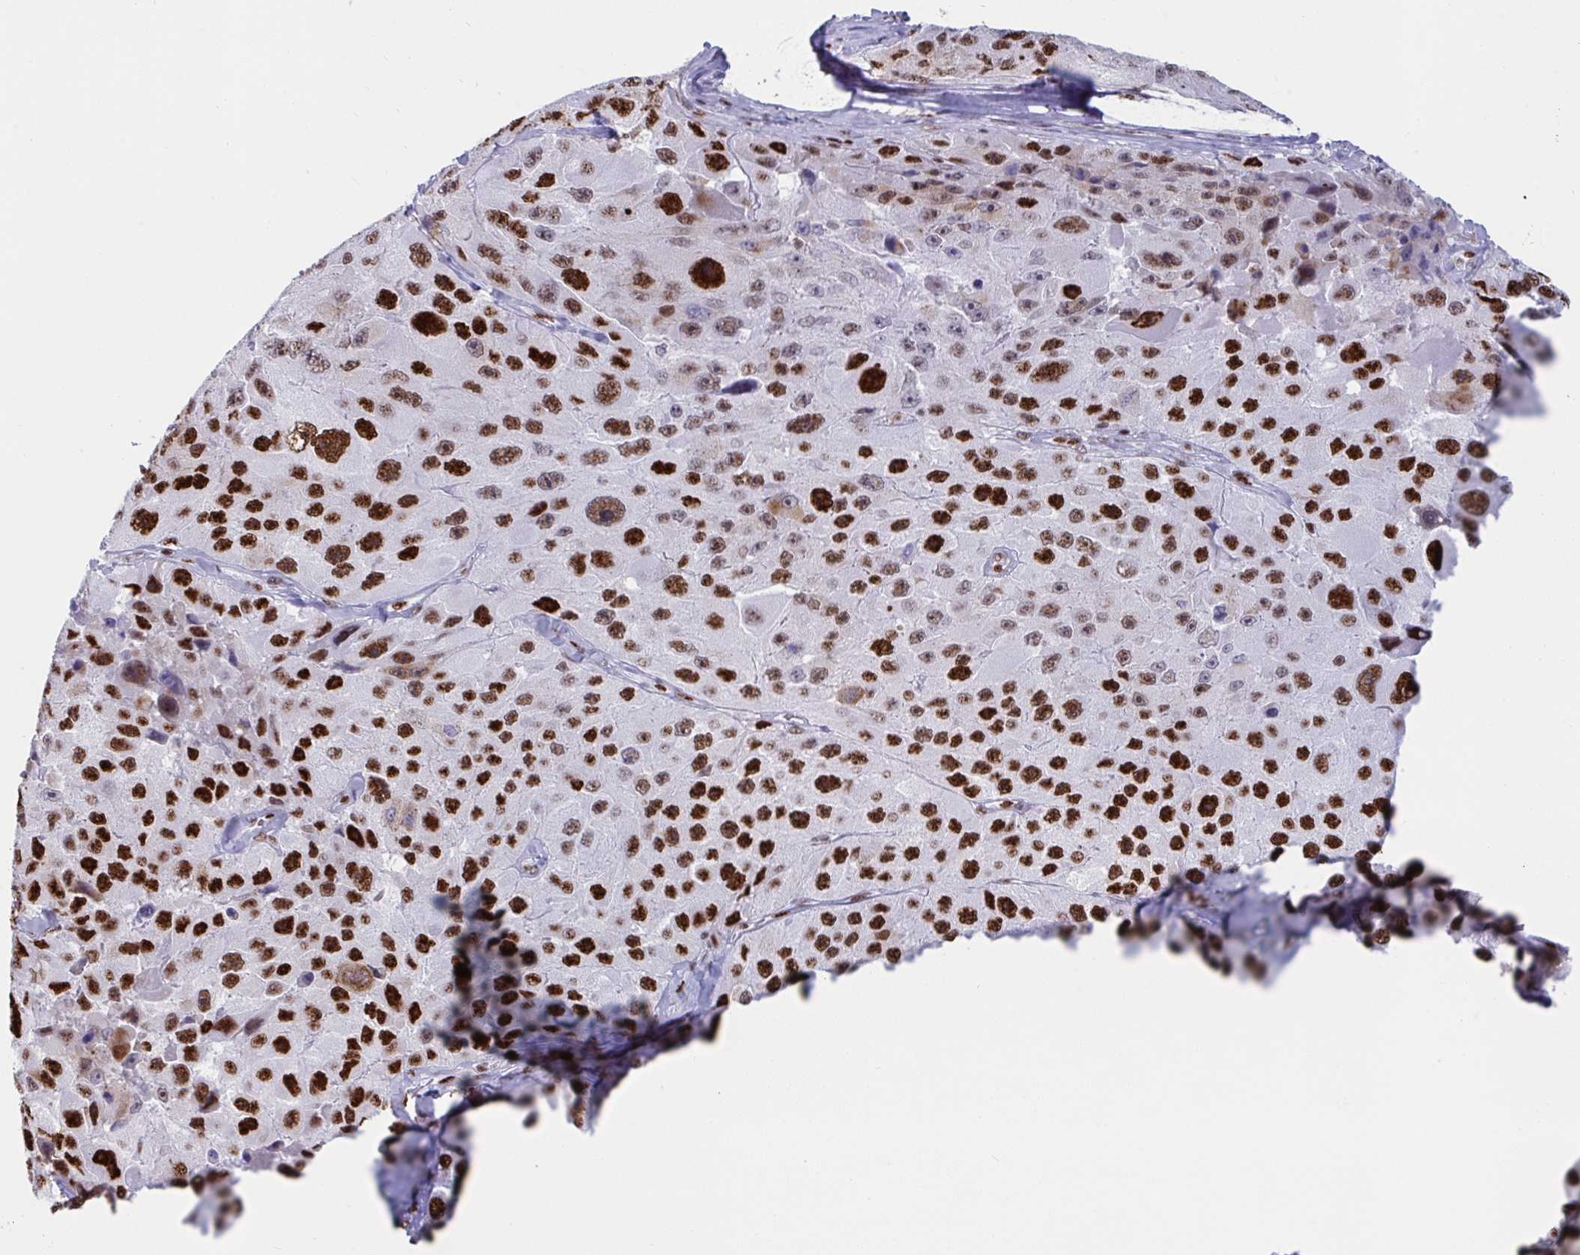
{"staining": {"intensity": "strong", "quantity": "25%-75%", "location": "nuclear"}, "tissue": "melanoma", "cell_type": "Tumor cells", "image_type": "cancer", "snomed": [{"axis": "morphology", "description": "Malignant melanoma, Metastatic site"}, {"axis": "topography", "description": "Lymph node"}], "caption": "Protein expression analysis of human melanoma reveals strong nuclear positivity in approximately 25%-75% of tumor cells. (IHC, brightfield microscopy, high magnification).", "gene": "IKZF2", "patient": {"sex": "male", "age": 62}}